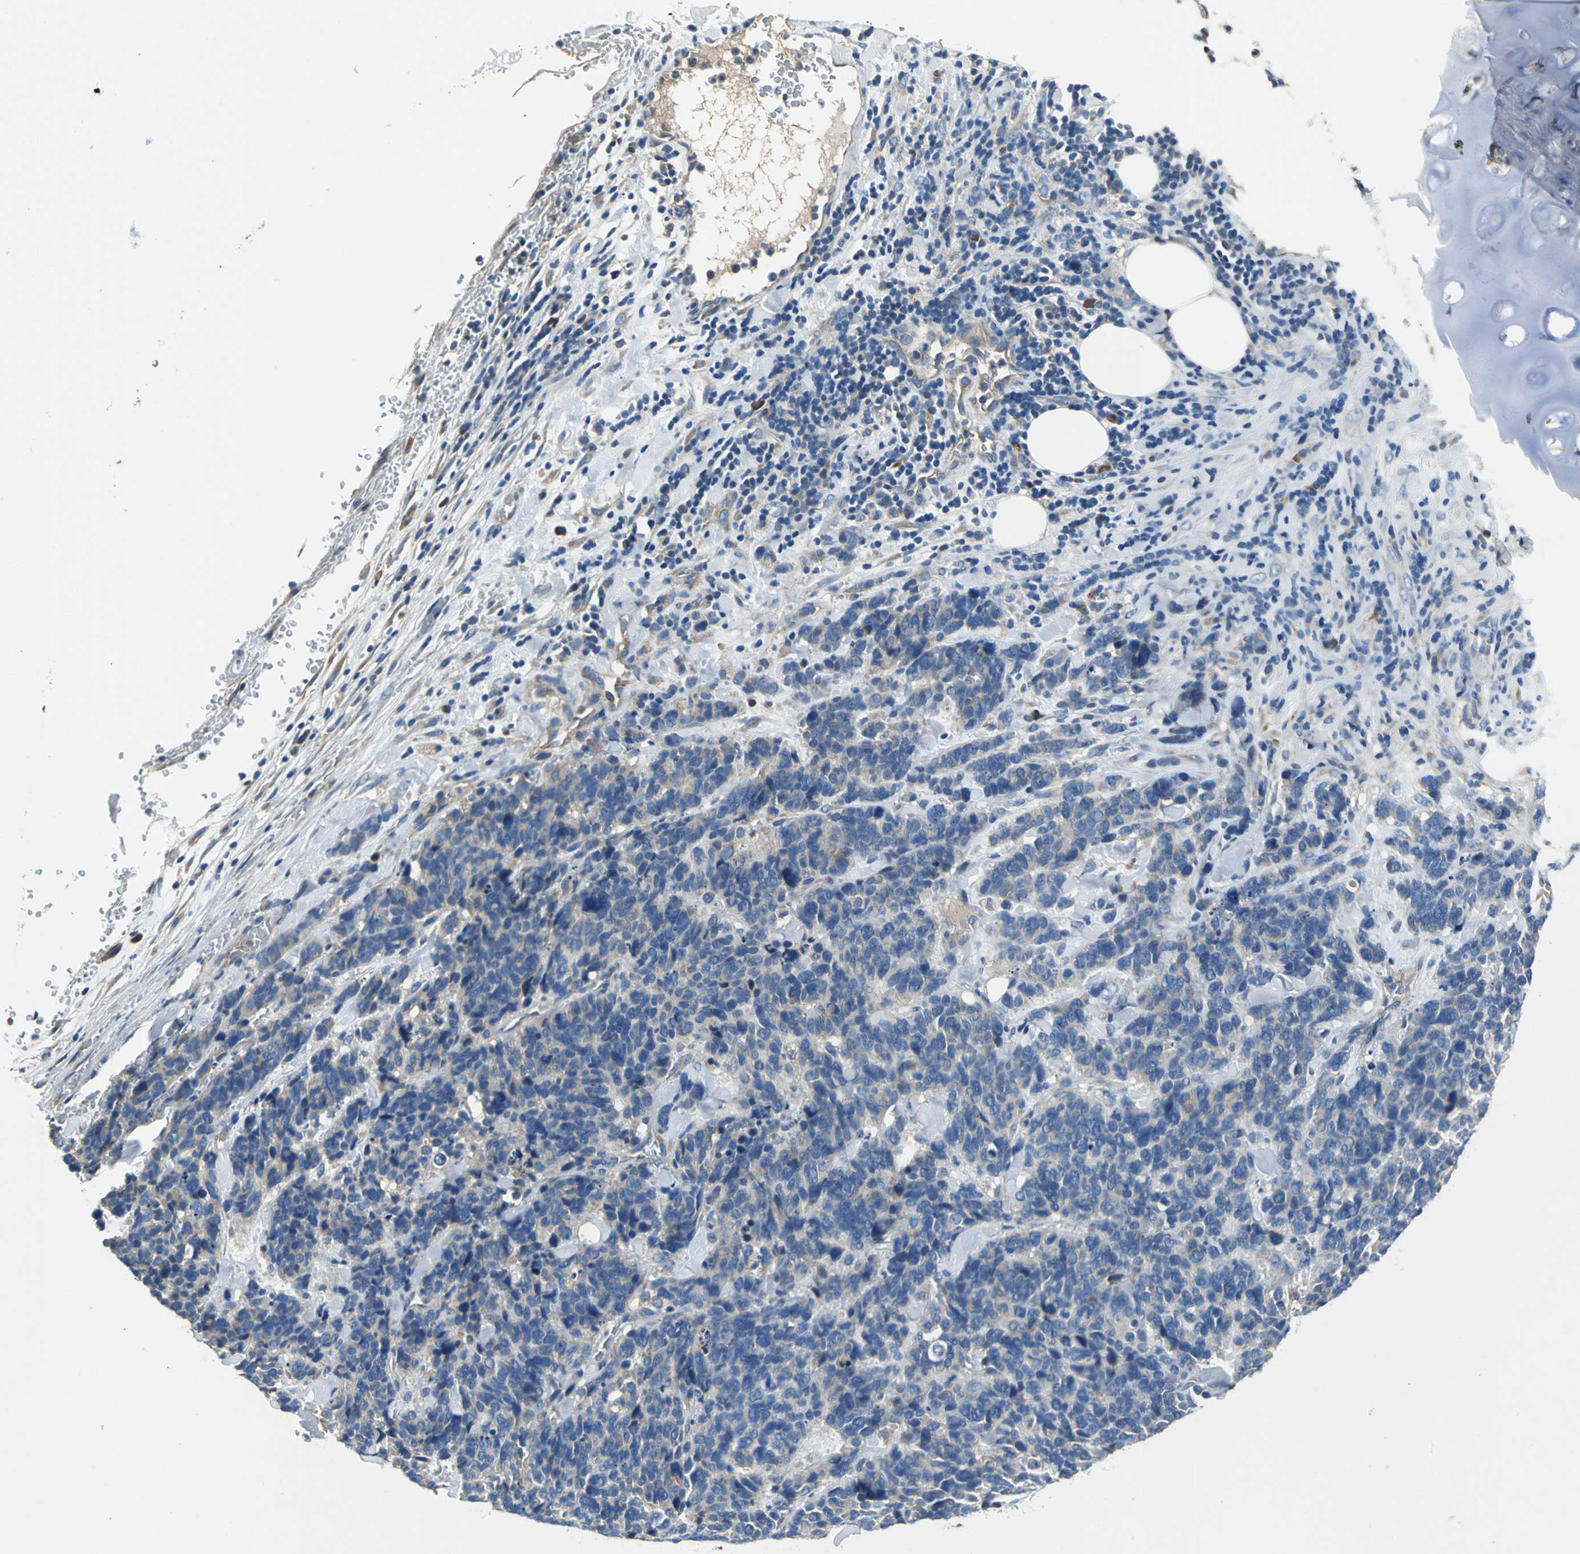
{"staining": {"intensity": "weak", "quantity": "25%-75%", "location": "cytoplasmic/membranous"}, "tissue": "lung cancer", "cell_type": "Tumor cells", "image_type": "cancer", "snomed": [{"axis": "morphology", "description": "Neoplasm, malignant, NOS"}, {"axis": "topography", "description": "Lung"}], "caption": "Immunohistochemical staining of human lung neoplasm (malignant) reveals low levels of weak cytoplasmic/membranous protein positivity in approximately 25%-75% of tumor cells. The staining was performed using DAB (3,3'-diaminobenzidine) to visualize the protein expression in brown, while the nuclei were stained in blue with hematoxylin (Magnification: 20x).", "gene": "HEPH", "patient": {"sex": "female", "age": 58}}